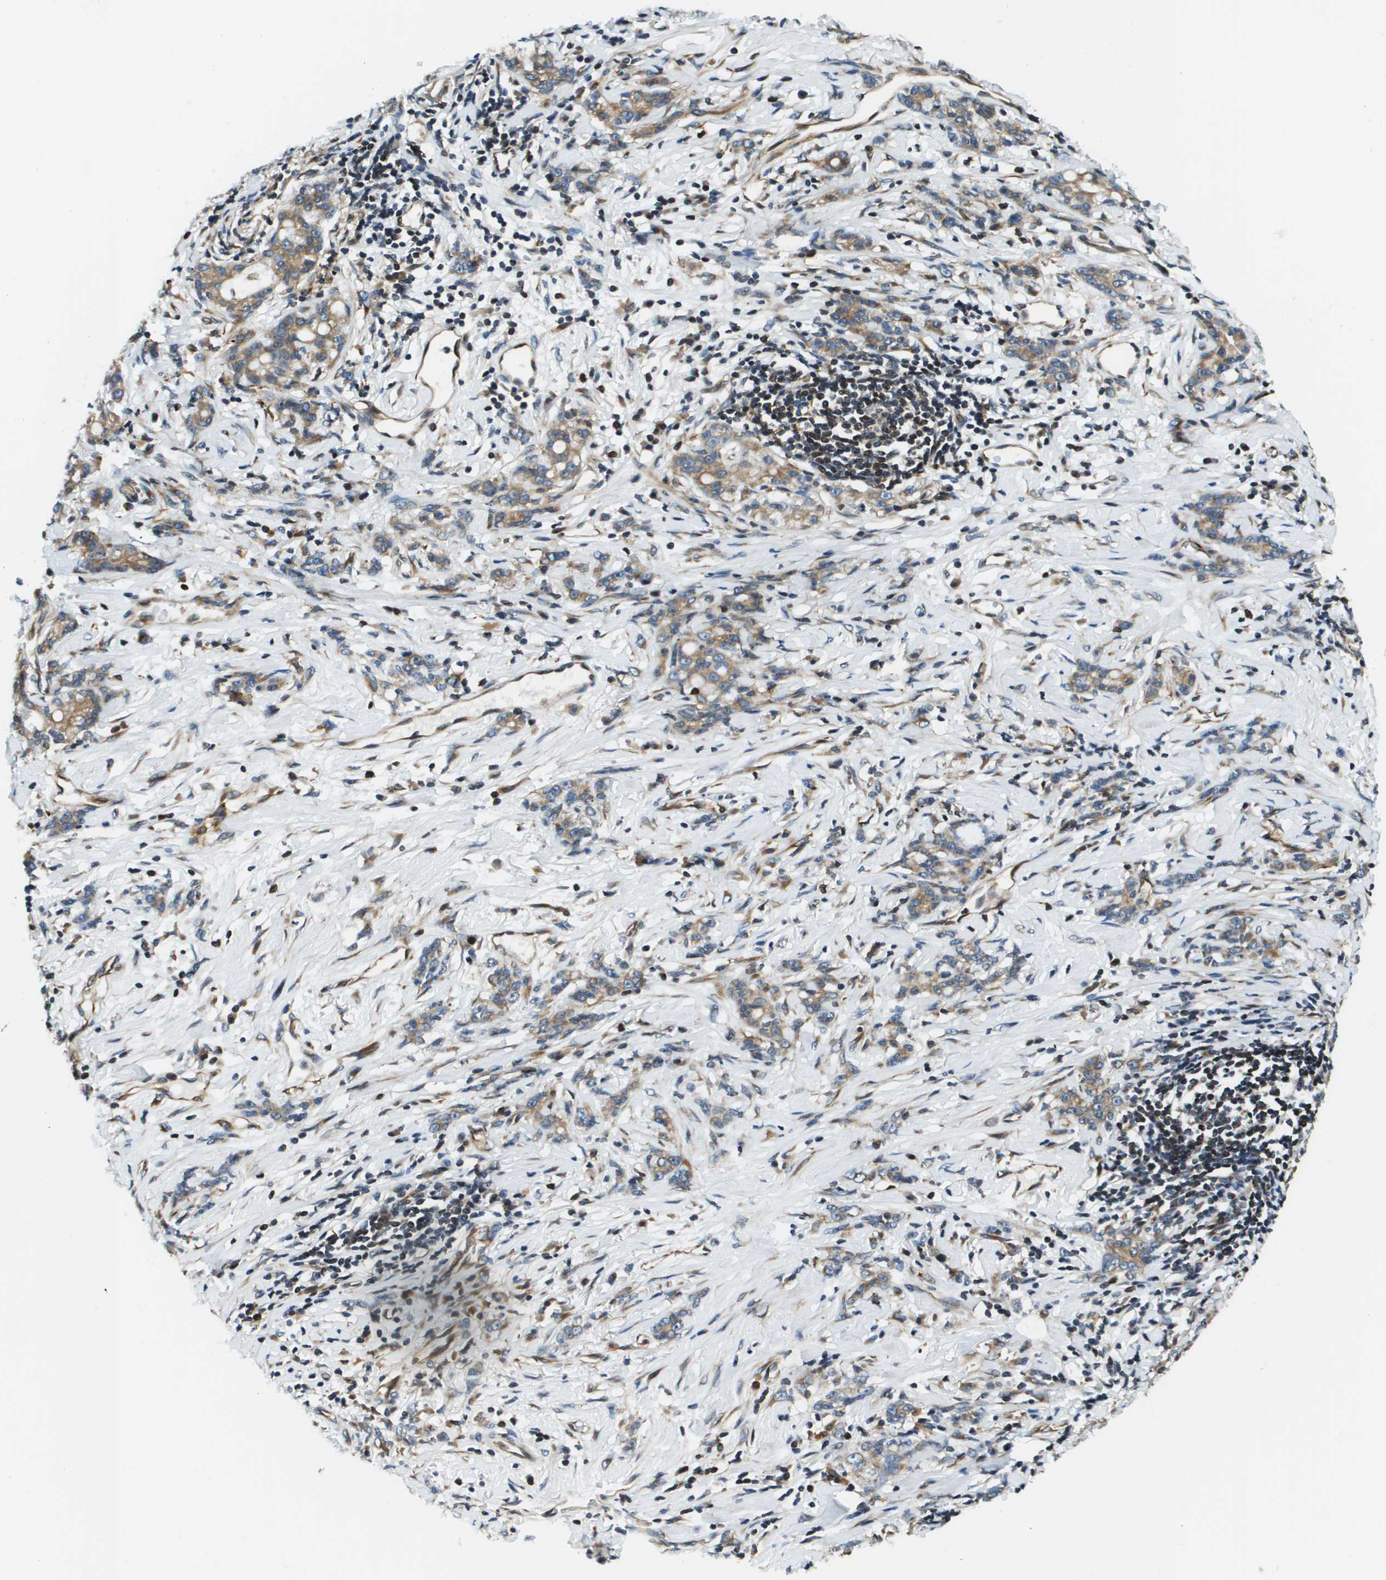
{"staining": {"intensity": "moderate", "quantity": ">75%", "location": "cytoplasmic/membranous"}, "tissue": "stomach cancer", "cell_type": "Tumor cells", "image_type": "cancer", "snomed": [{"axis": "morphology", "description": "Adenocarcinoma, NOS"}, {"axis": "topography", "description": "Stomach, lower"}], "caption": "Stomach cancer (adenocarcinoma) tissue shows moderate cytoplasmic/membranous expression in about >75% of tumor cells (DAB IHC with brightfield microscopy, high magnification).", "gene": "ESYT1", "patient": {"sex": "male", "age": 88}}